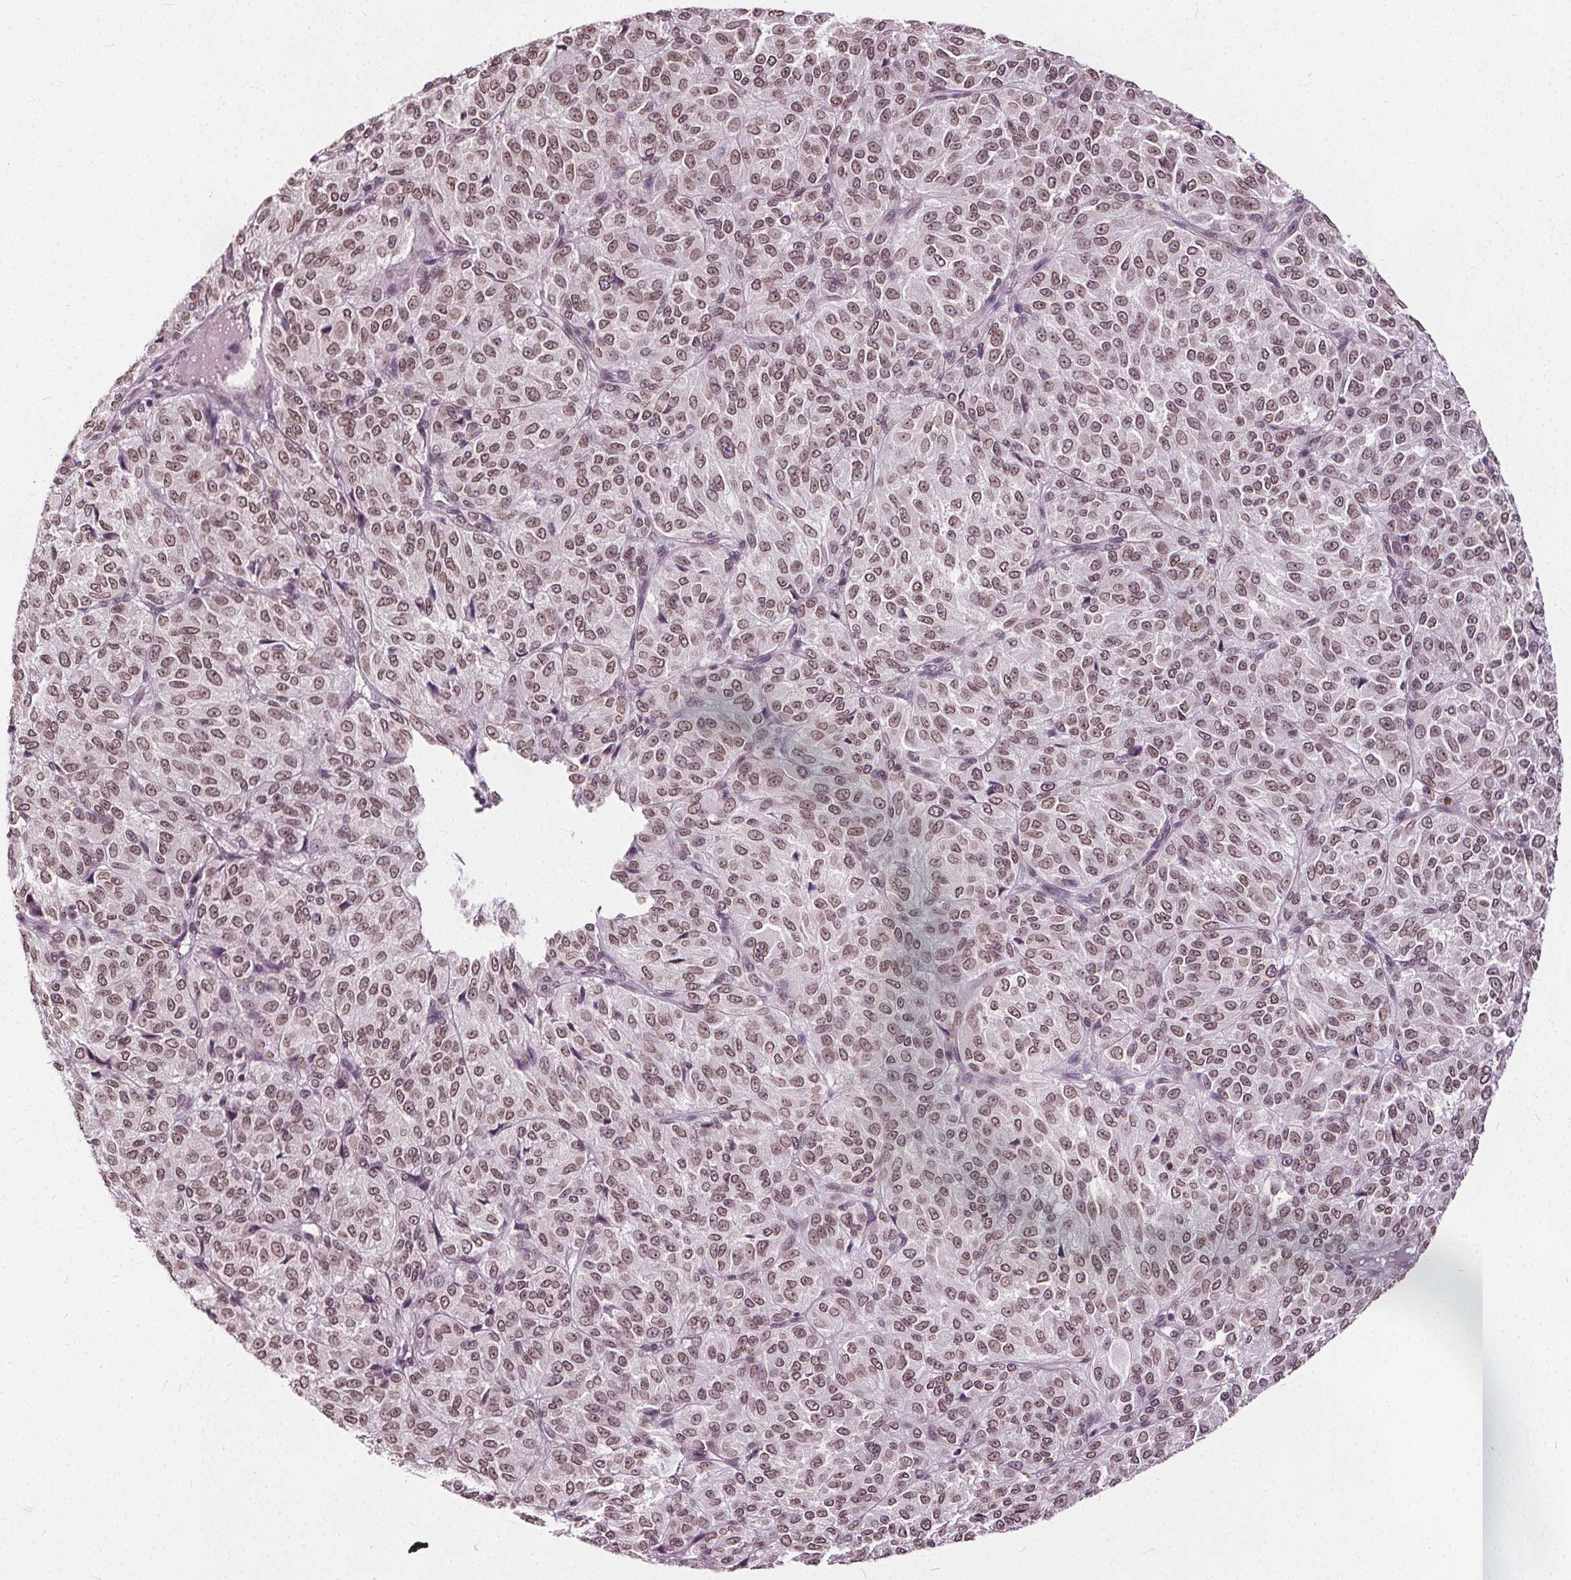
{"staining": {"intensity": "moderate", "quantity": ">75%", "location": "cytoplasmic/membranous,nuclear"}, "tissue": "melanoma", "cell_type": "Tumor cells", "image_type": "cancer", "snomed": [{"axis": "morphology", "description": "Malignant melanoma, Metastatic site"}, {"axis": "topography", "description": "Brain"}], "caption": "Protein staining by immunohistochemistry (IHC) exhibits moderate cytoplasmic/membranous and nuclear positivity in about >75% of tumor cells in malignant melanoma (metastatic site). The staining is performed using DAB (3,3'-diaminobenzidine) brown chromogen to label protein expression. The nuclei are counter-stained blue using hematoxylin.", "gene": "TTC39C", "patient": {"sex": "female", "age": 56}}